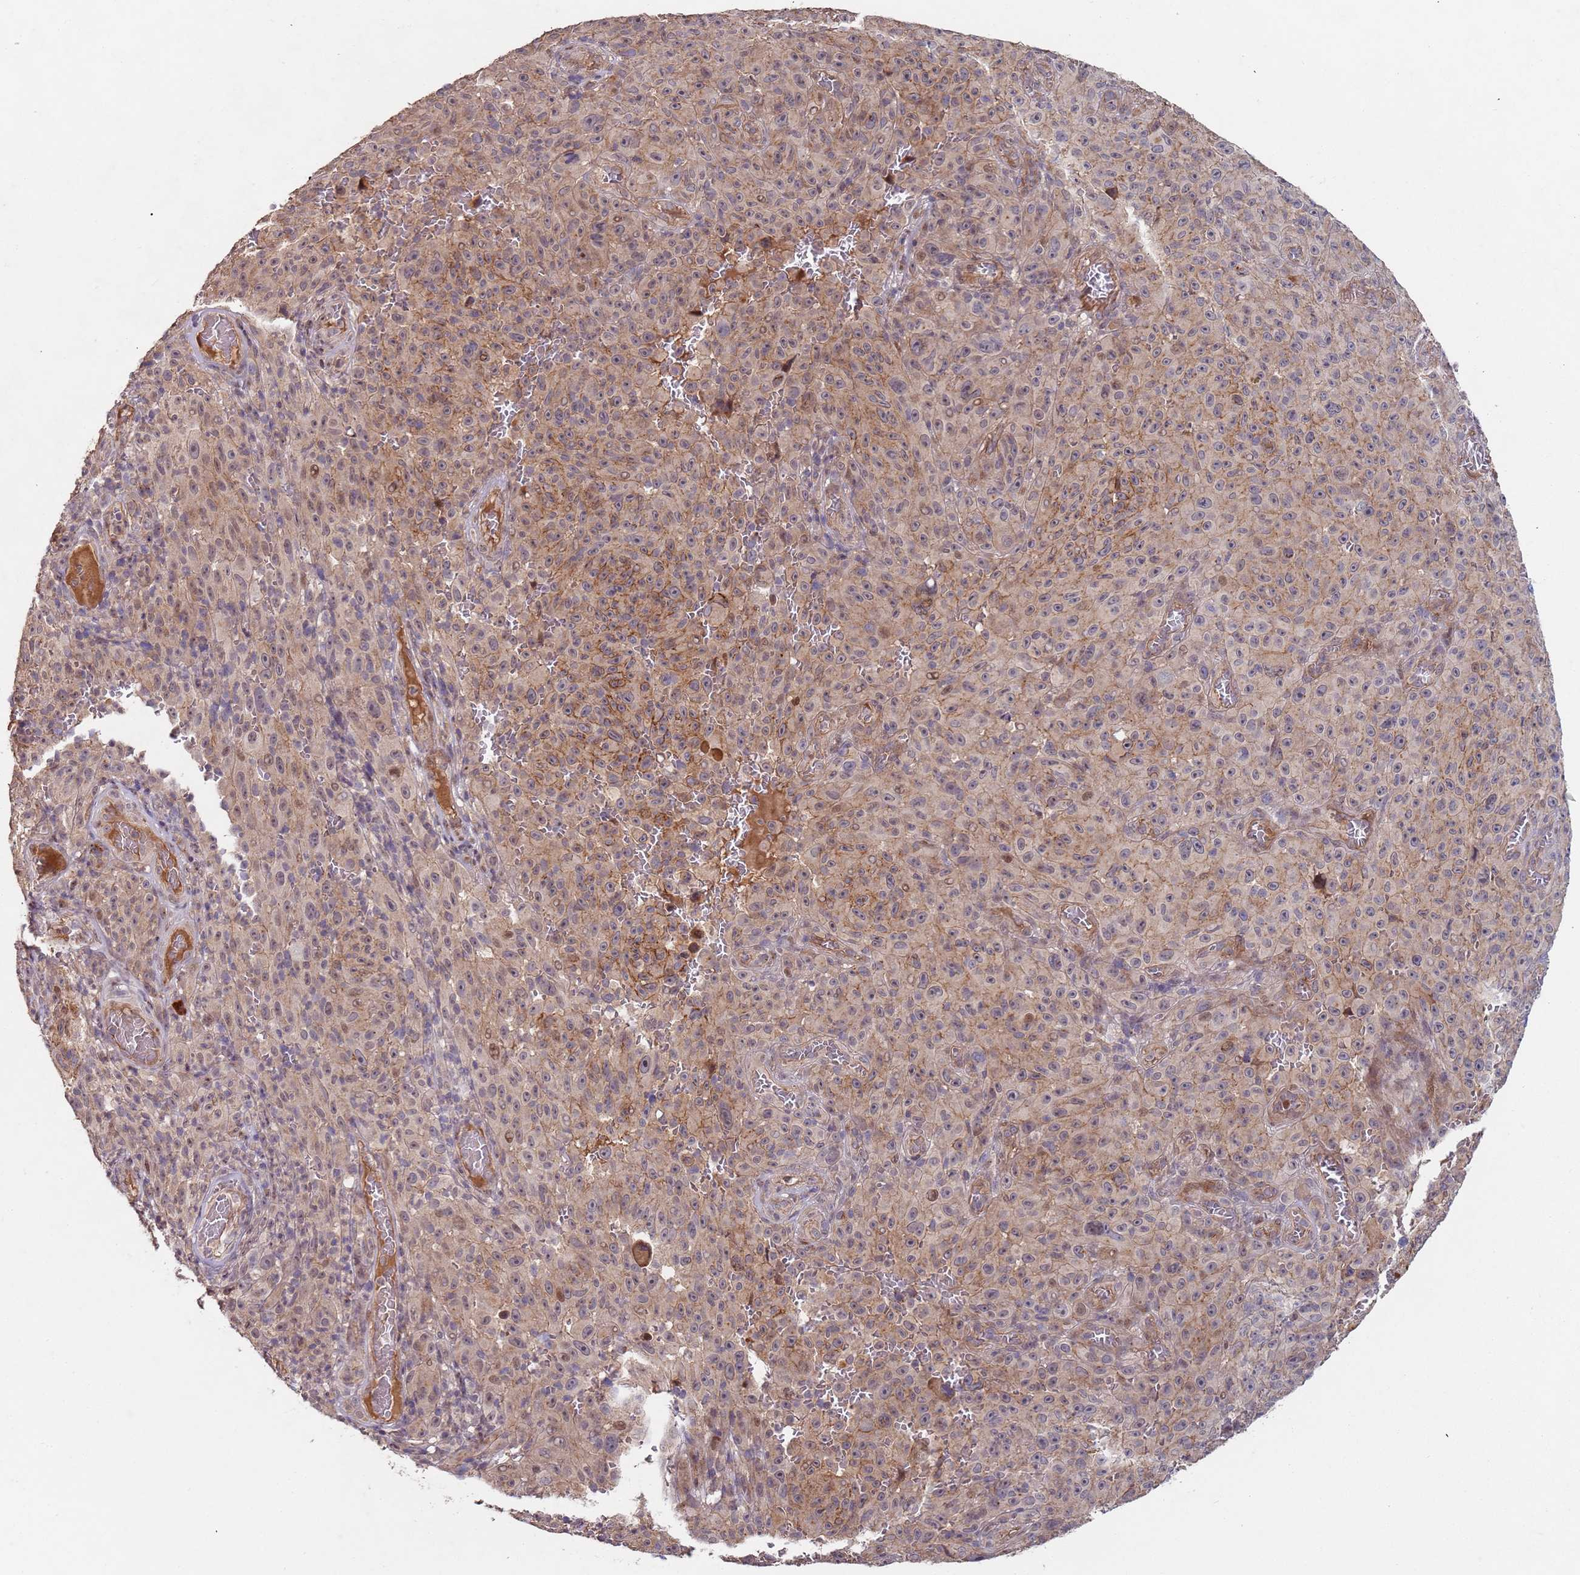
{"staining": {"intensity": "moderate", "quantity": "25%-75%", "location": "cytoplasmic/membranous"}, "tissue": "melanoma", "cell_type": "Tumor cells", "image_type": "cancer", "snomed": [{"axis": "morphology", "description": "Malignant melanoma, NOS"}, {"axis": "topography", "description": "Skin"}], "caption": "DAB immunohistochemical staining of melanoma displays moderate cytoplasmic/membranous protein staining in about 25%-75% of tumor cells.", "gene": "KANSL1L", "patient": {"sex": "female", "age": 82}}